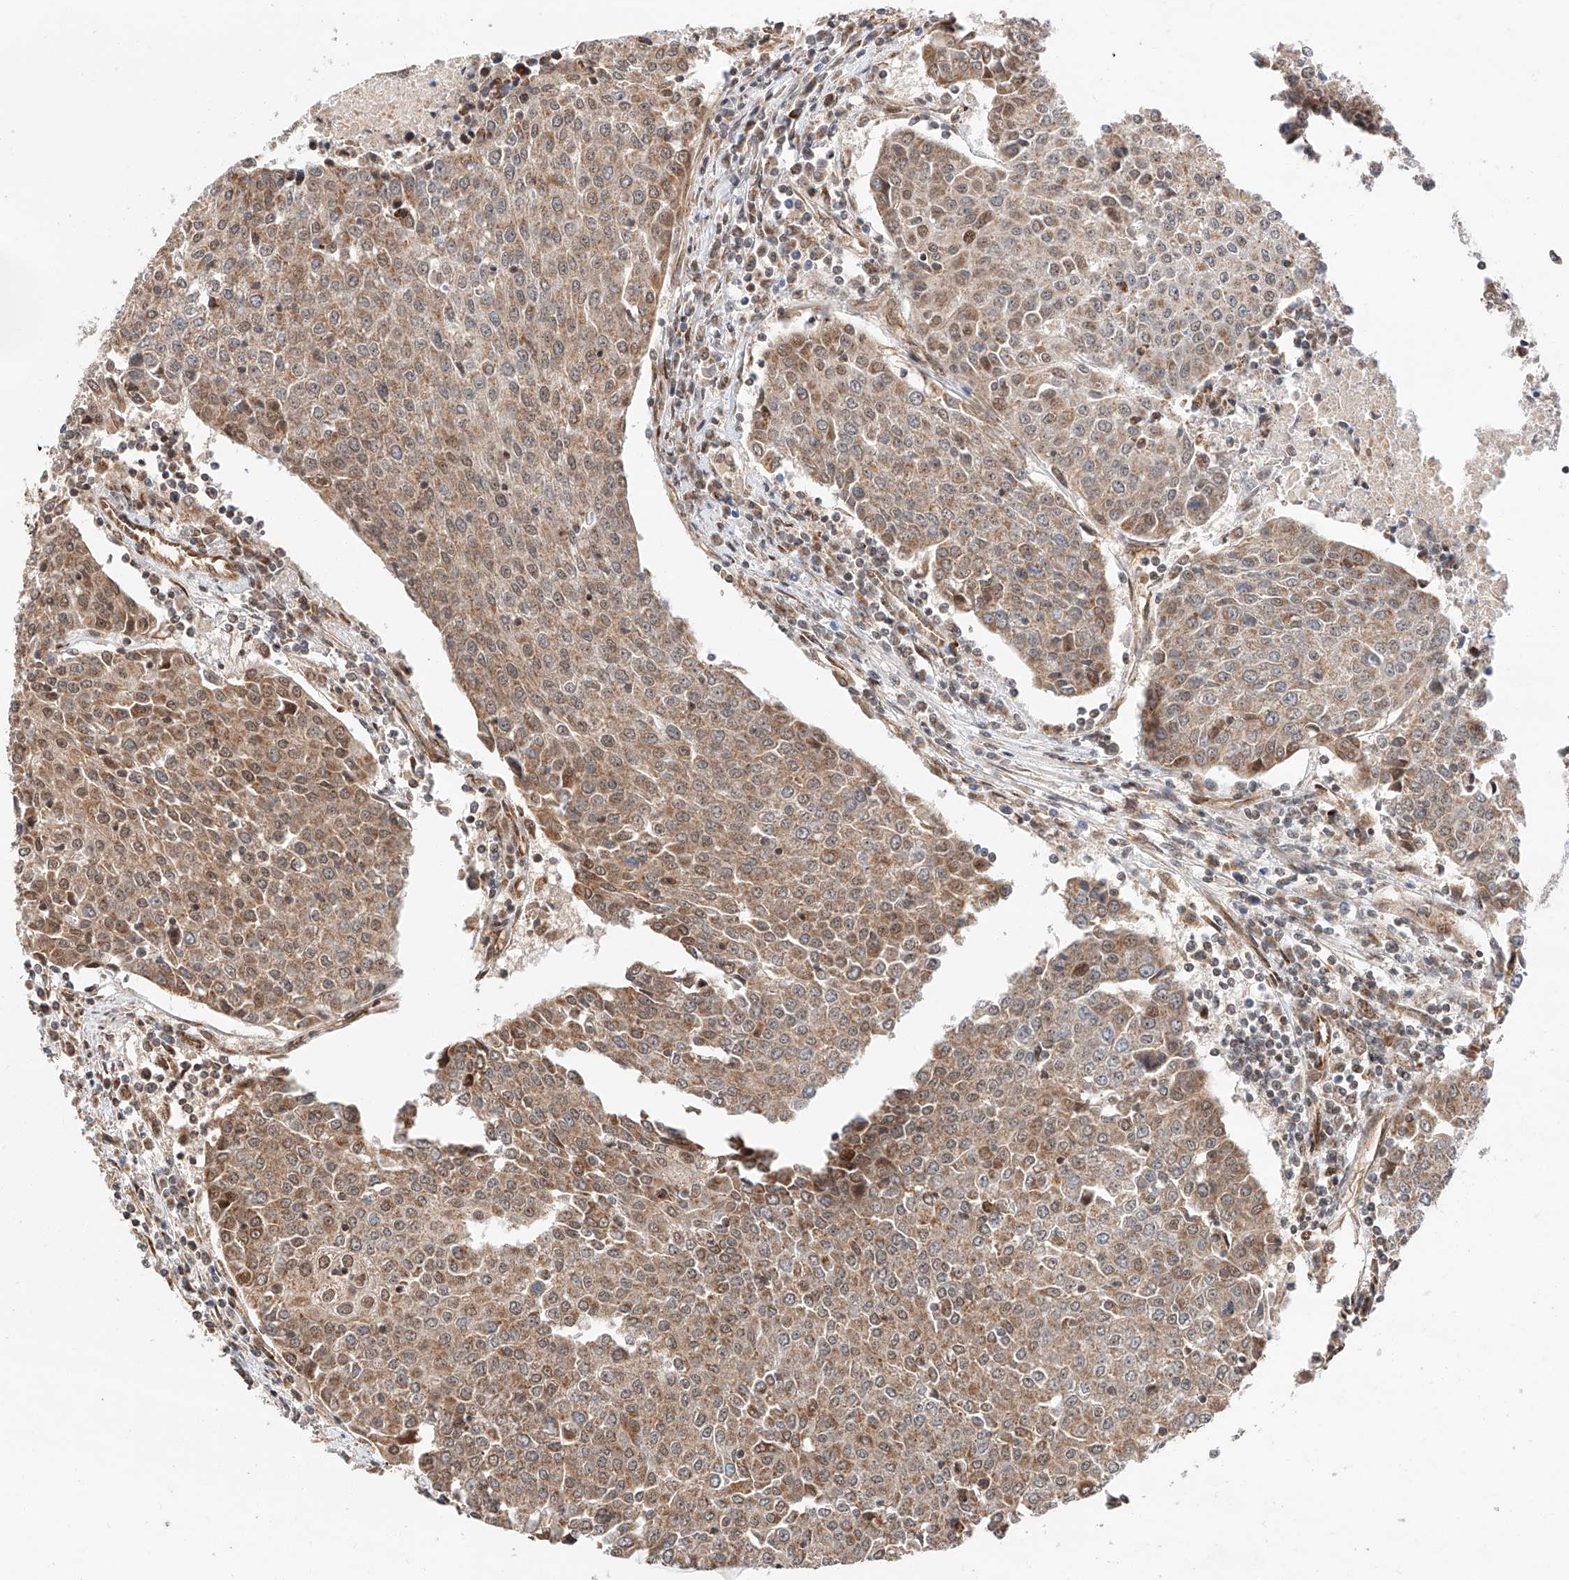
{"staining": {"intensity": "moderate", "quantity": "25%-75%", "location": "cytoplasmic/membranous,nuclear"}, "tissue": "urothelial cancer", "cell_type": "Tumor cells", "image_type": "cancer", "snomed": [{"axis": "morphology", "description": "Urothelial carcinoma, High grade"}, {"axis": "topography", "description": "Urinary bladder"}], "caption": "Moderate cytoplasmic/membranous and nuclear expression for a protein is seen in about 25%-75% of tumor cells of urothelial cancer using IHC.", "gene": "THTPA", "patient": {"sex": "female", "age": 85}}